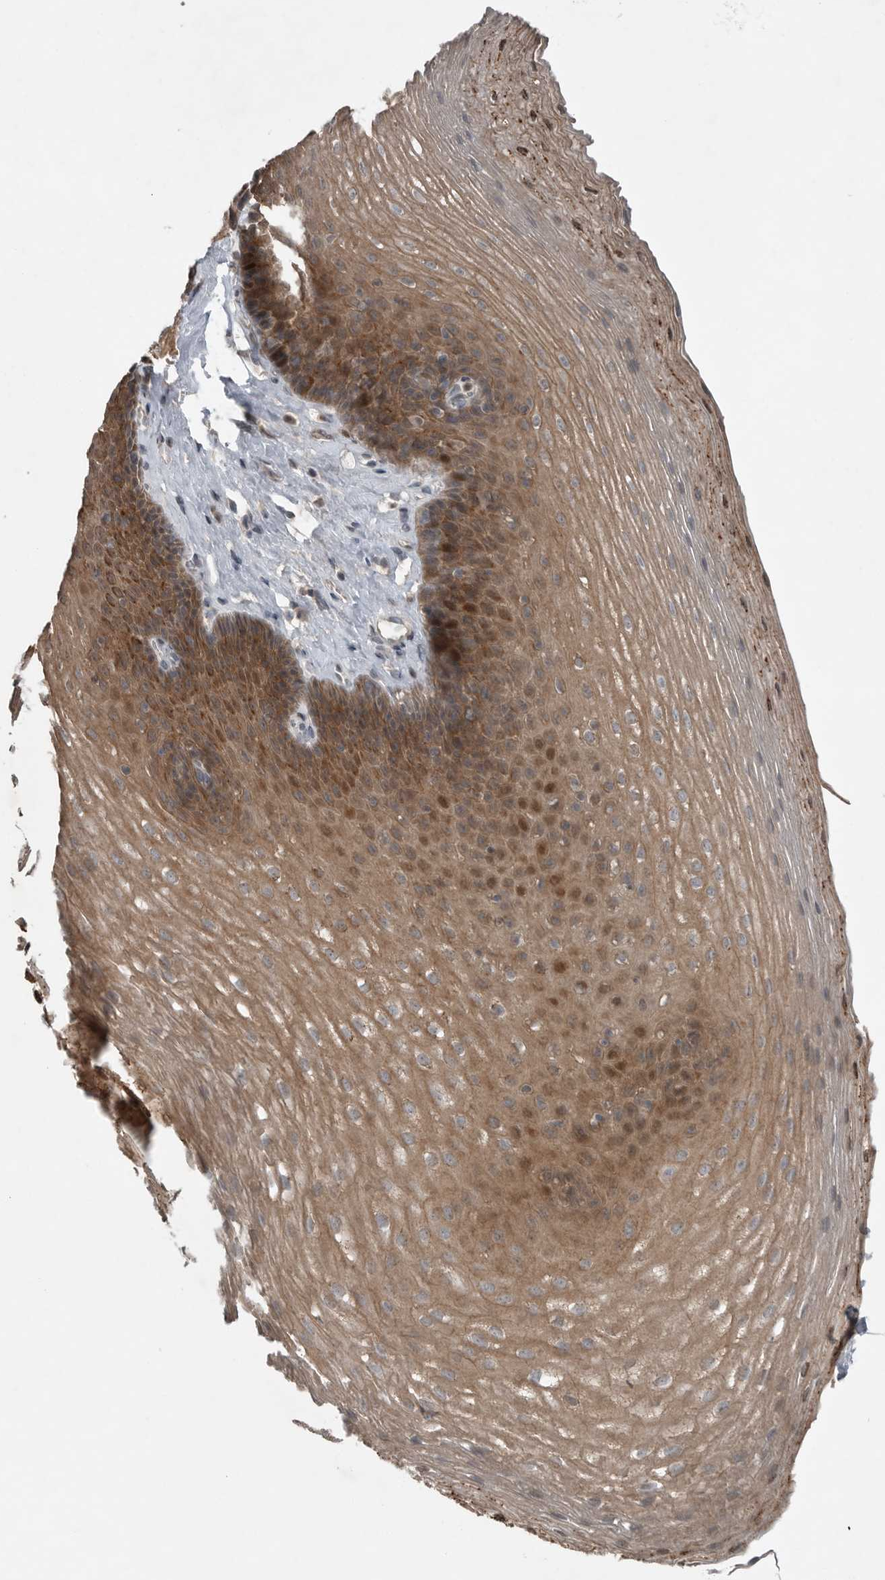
{"staining": {"intensity": "strong", "quantity": ">75%", "location": "cytoplasmic/membranous,nuclear"}, "tissue": "esophagus", "cell_type": "Squamous epithelial cells", "image_type": "normal", "snomed": [{"axis": "morphology", "description": "Normal tissue, NOS"}, {"axis": "topography", "description": "Esophagus"}], "caption": "Esophagus stained for a protein (brown) shows strong cytoplasmic/membranous,nuclear positive staining in approximately >75% of squamous epithelial cells.", "gene": "MFAP3L", "patient": {"sex": "female", "age": 66}}